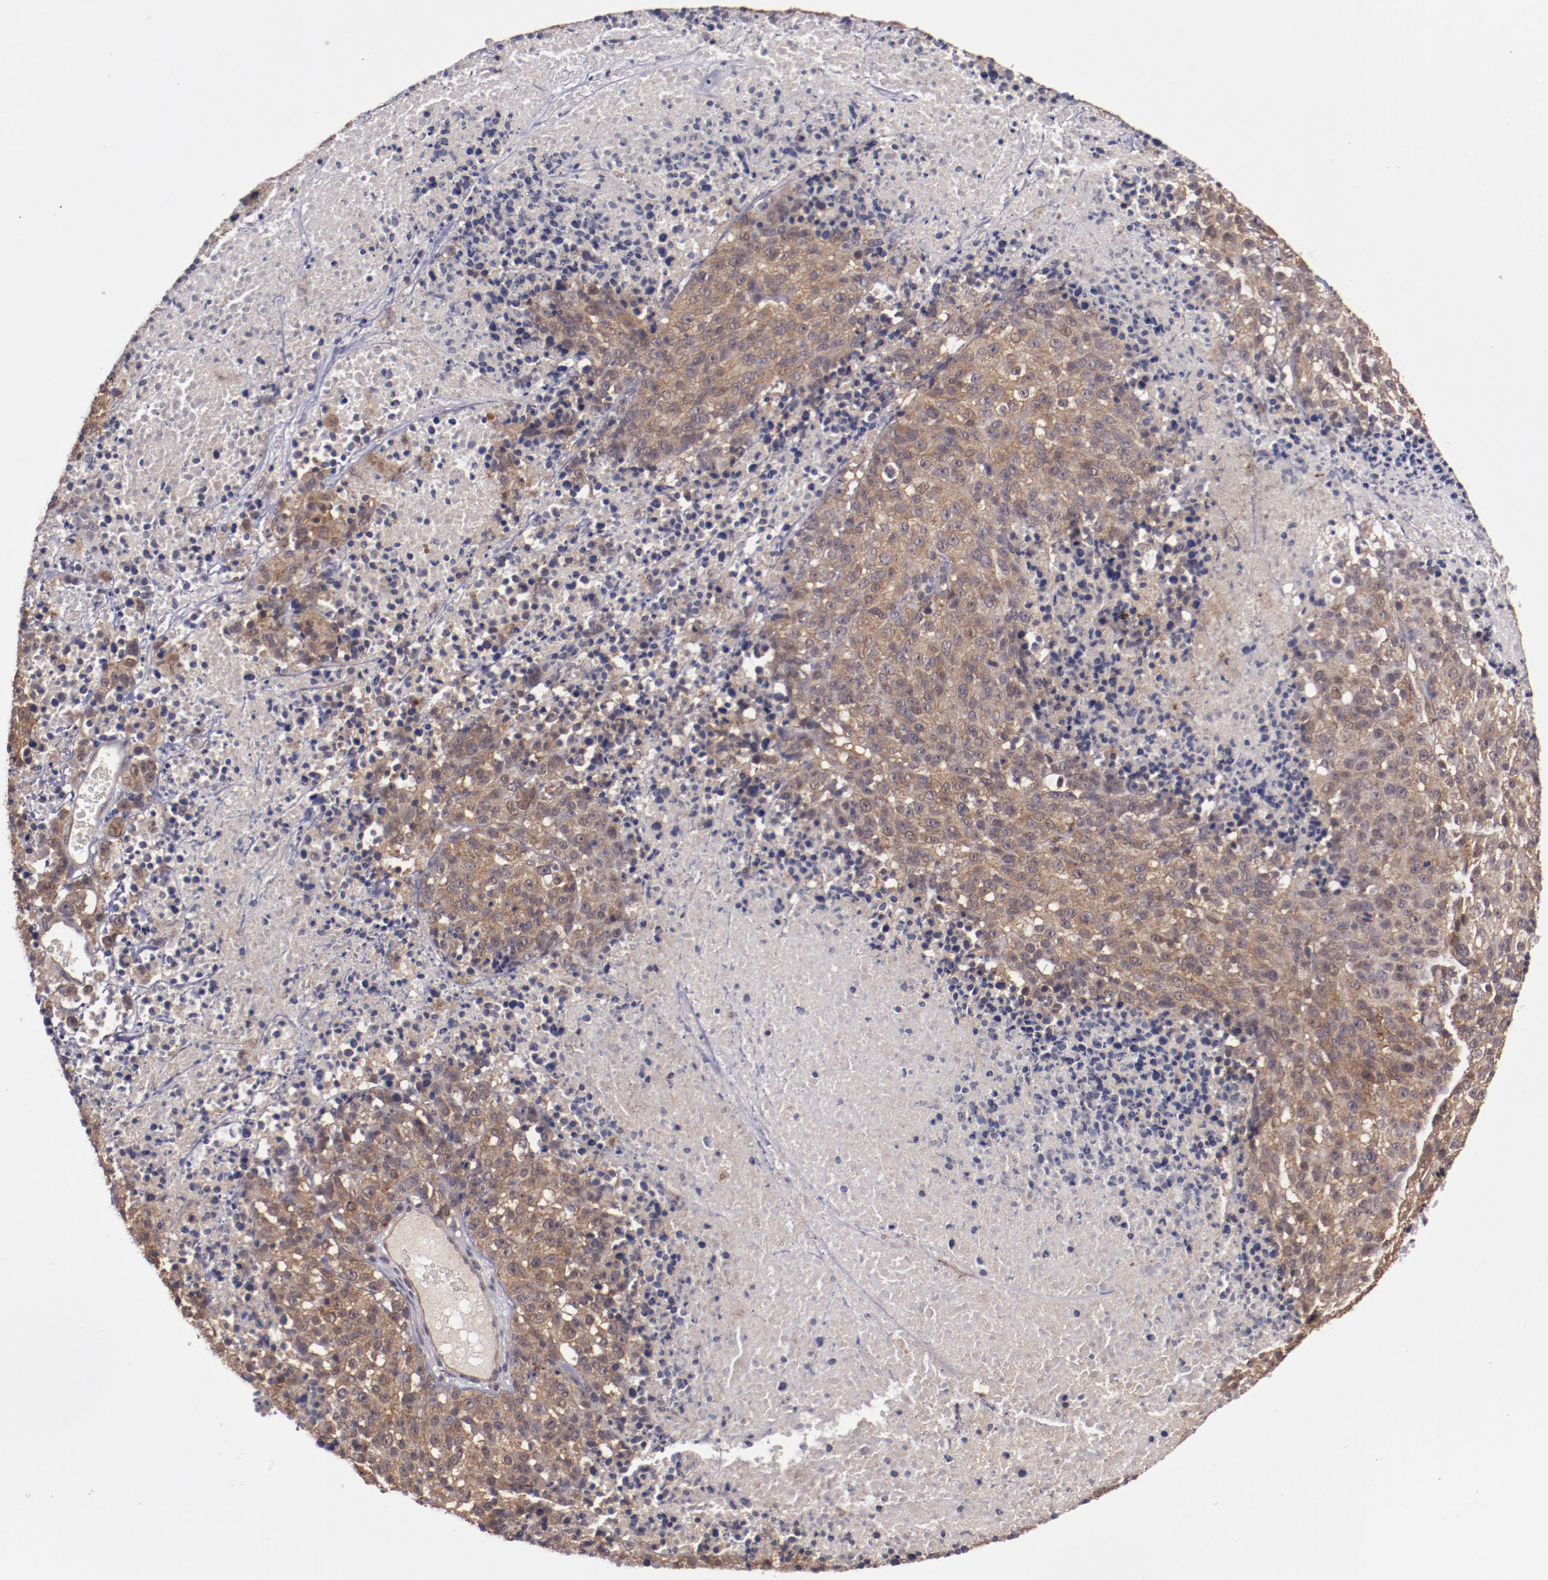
{"staining": {"intensity": "moderate", "quantity": ">75%", "location": "cytoplasmic/membranous"}, "tissue": "melanoma", "cell_type": "Tumor cells", "image_type": "cancer", "snomed": [{"axis": "morphology", "description": "Malignant melanoma, Metastatic site"}, {"axis": "topography", "description": "Cerebral cortex"}], "caption": "Human melanoma stained with a brown dye displays moderate cytoplasmic/membranous positive expression in approximately >75% of tumor cells.", "gene": "FTSJ1", "patient": {"sex": "female", "age": 52}}